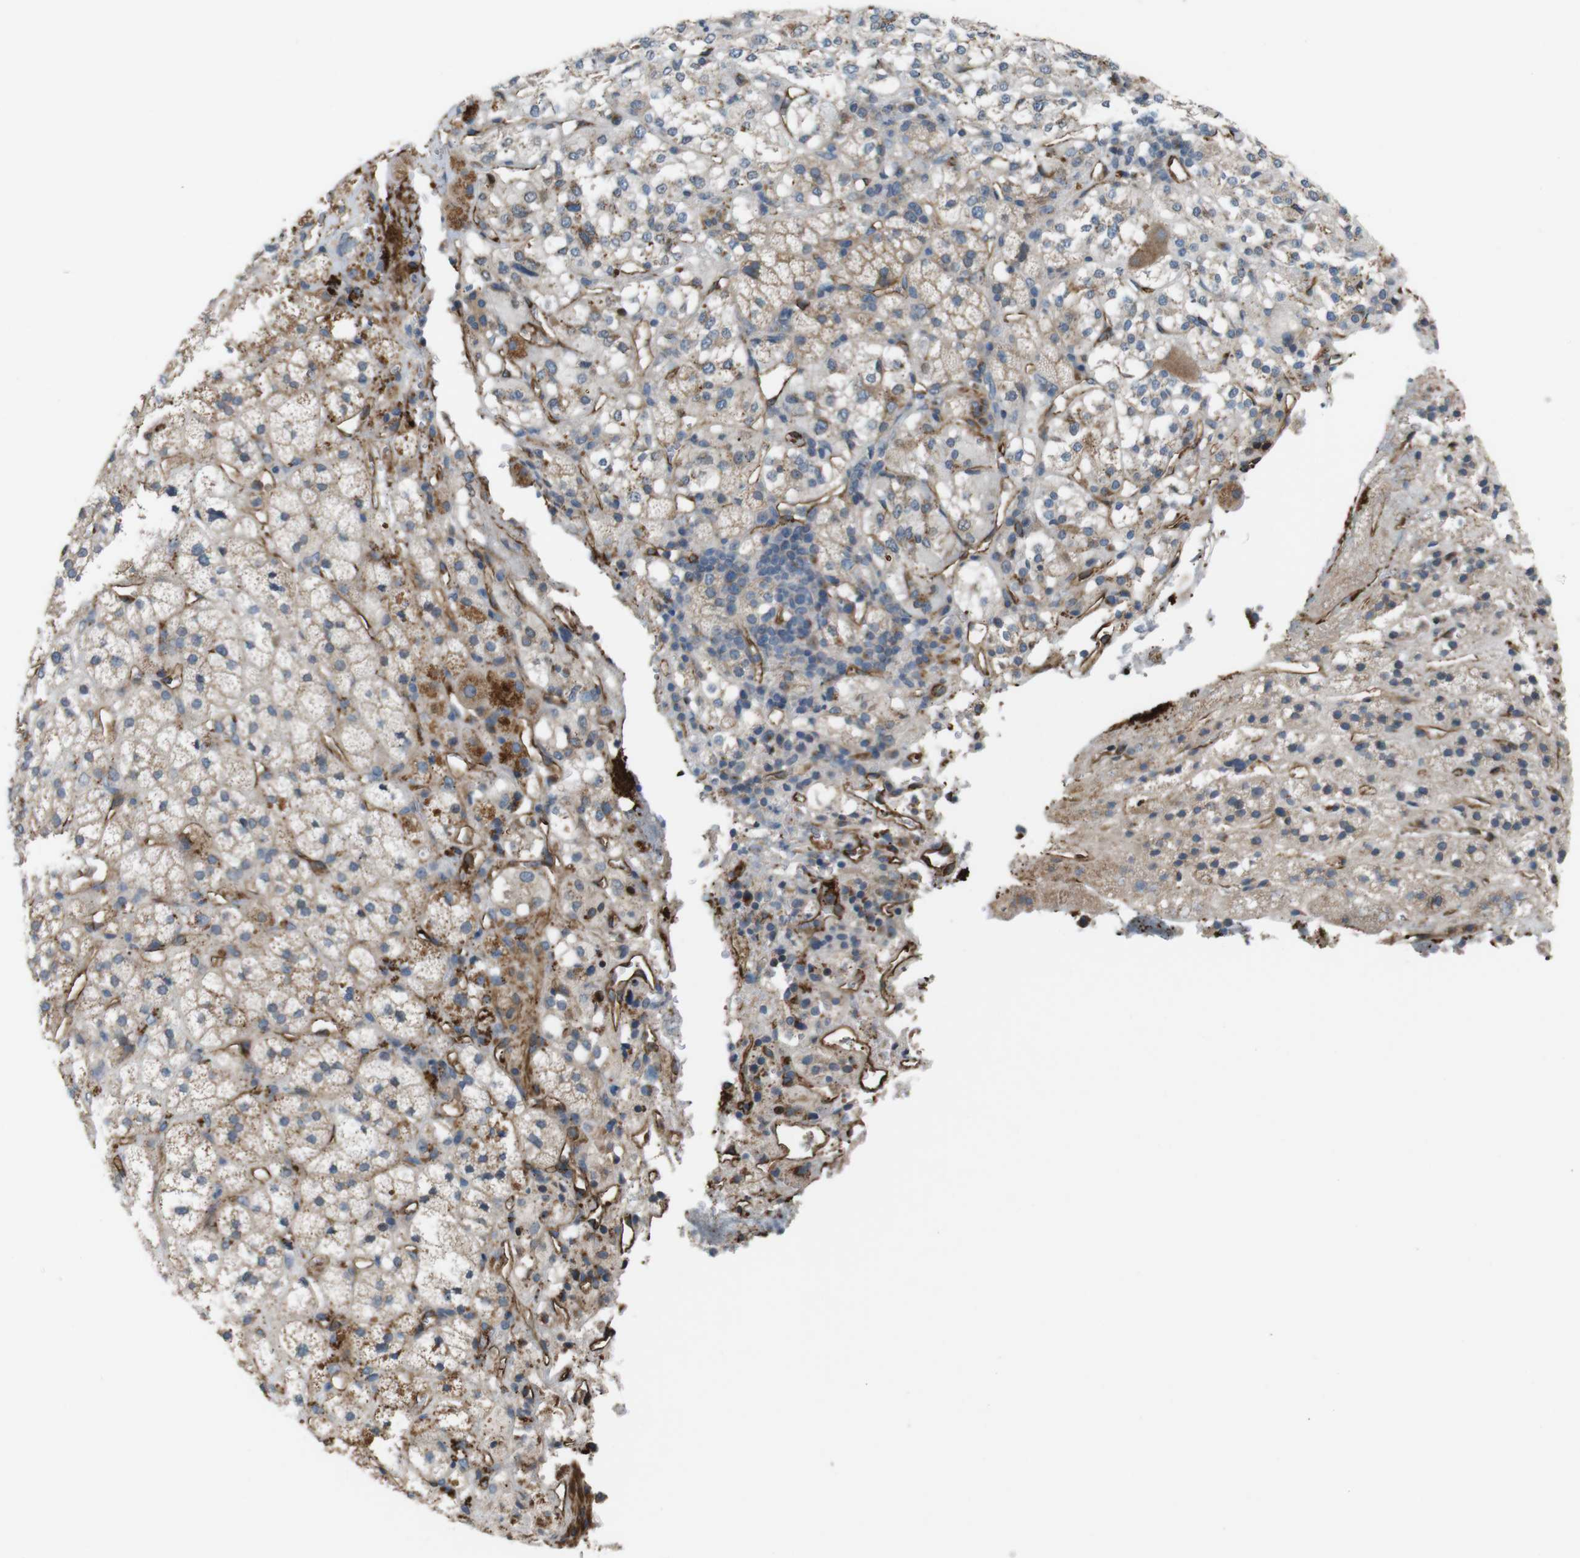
{"staining": {"intensity": "moderate", "quantity": "<25%", "location": "cytoplasmic/membranous"}, "tissue": "adrenal gland", "cell_type": "Glandular cells", "image_type": "normal", "snomed": [{"axis": "morphology", "description": "Normal tissue, NOS"}, {"axis": "topography", "description": "Adrenal gland"}], "caption": "Immunohistochemical staining of unremarkable human adrenal gland demonstrates <25% levels of moderate cytoplasmic/membranous protein positivity in approximately <25% of glandular cells.", "gene": "BVES", "patient": {"sex": "male", "age": 56}}